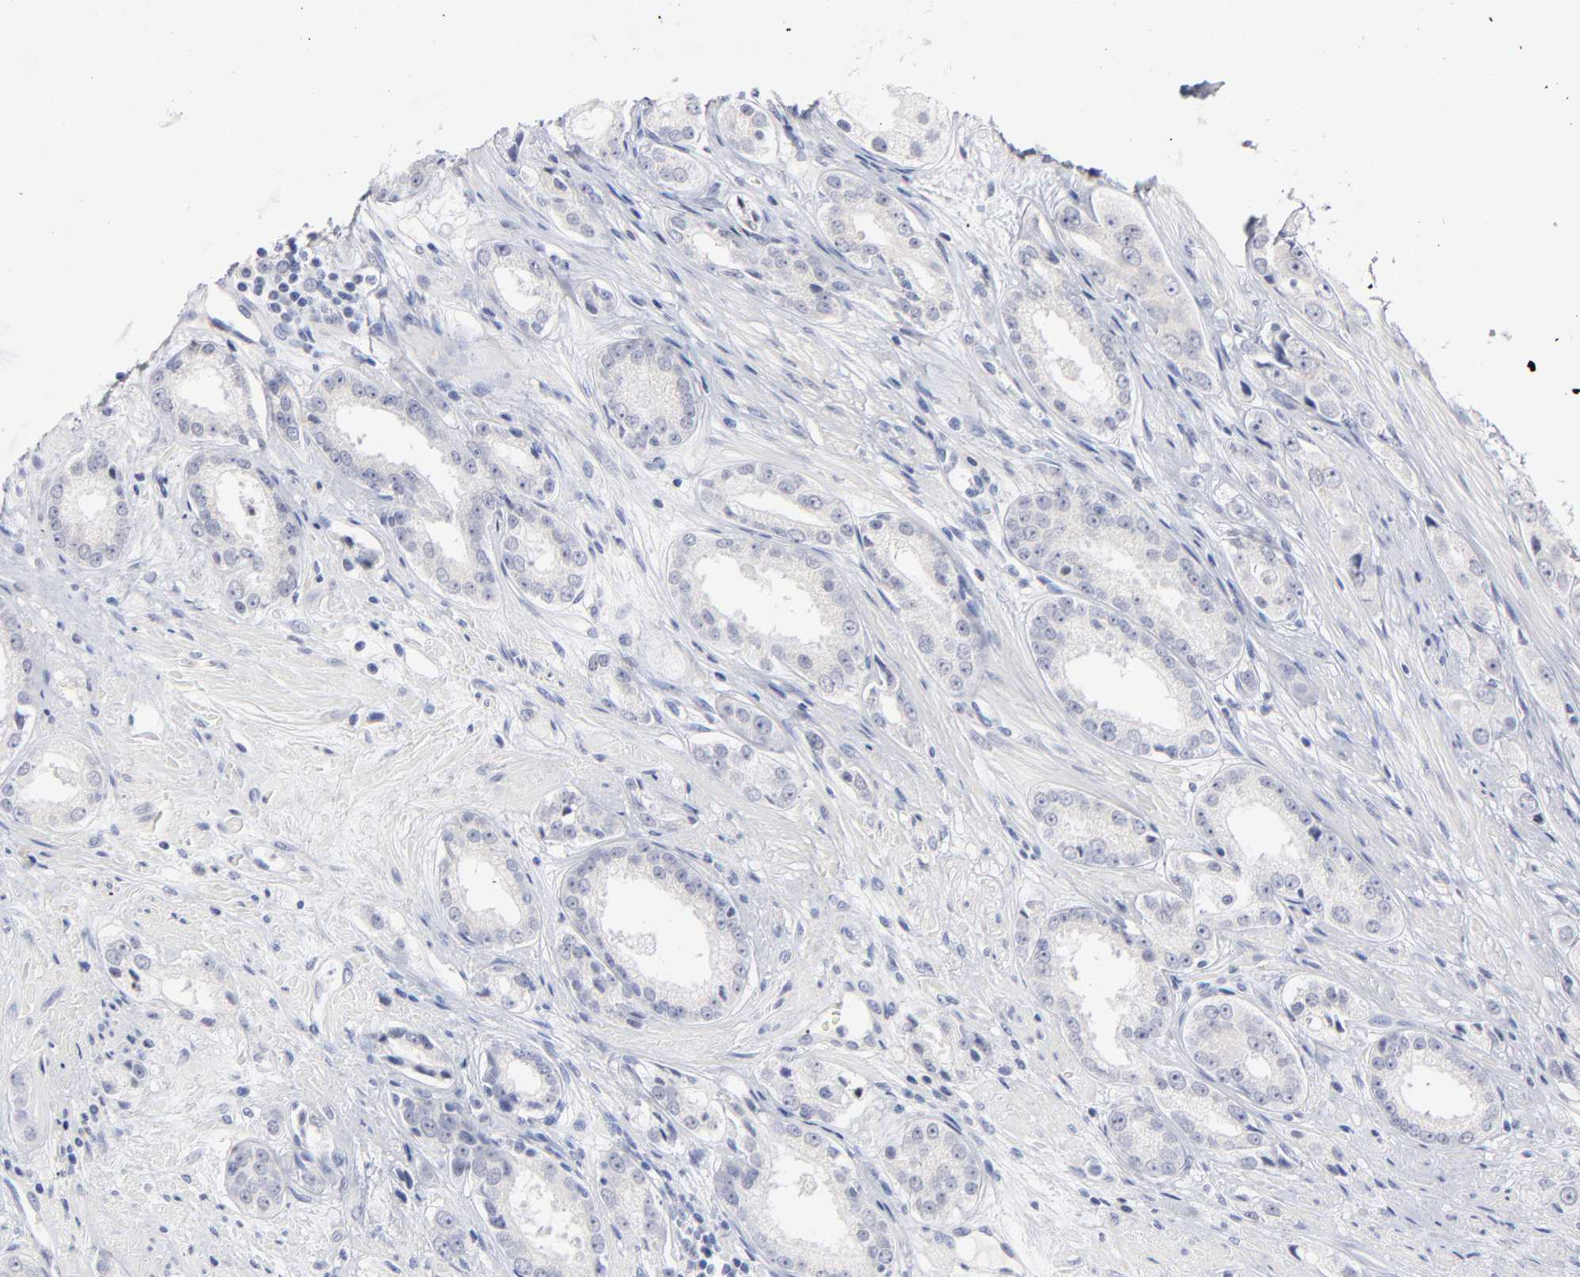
{"staining": {"intensity": "strong", "quantity": "<25%", "location": "cytoplasmic/membranous"}, "tissue": "prostate cancer", "cell_type": "Tumor cells", "image_type": "cancer", "snomed": [{"axis": "morphology", "description": "Adenocarcinoma, Medium grade"}, {"axis": "topography", "description": "Prostate"}], "caption": "Immunohistochemistry (IHC) (DAB) staining of human prostate cancer demonstrates strong cytoplasmic/membranous protein positivity in approximately <25% of tumor cells.", "gene": "KHNYN", "patient": {"sex": "male", "age": 53}}